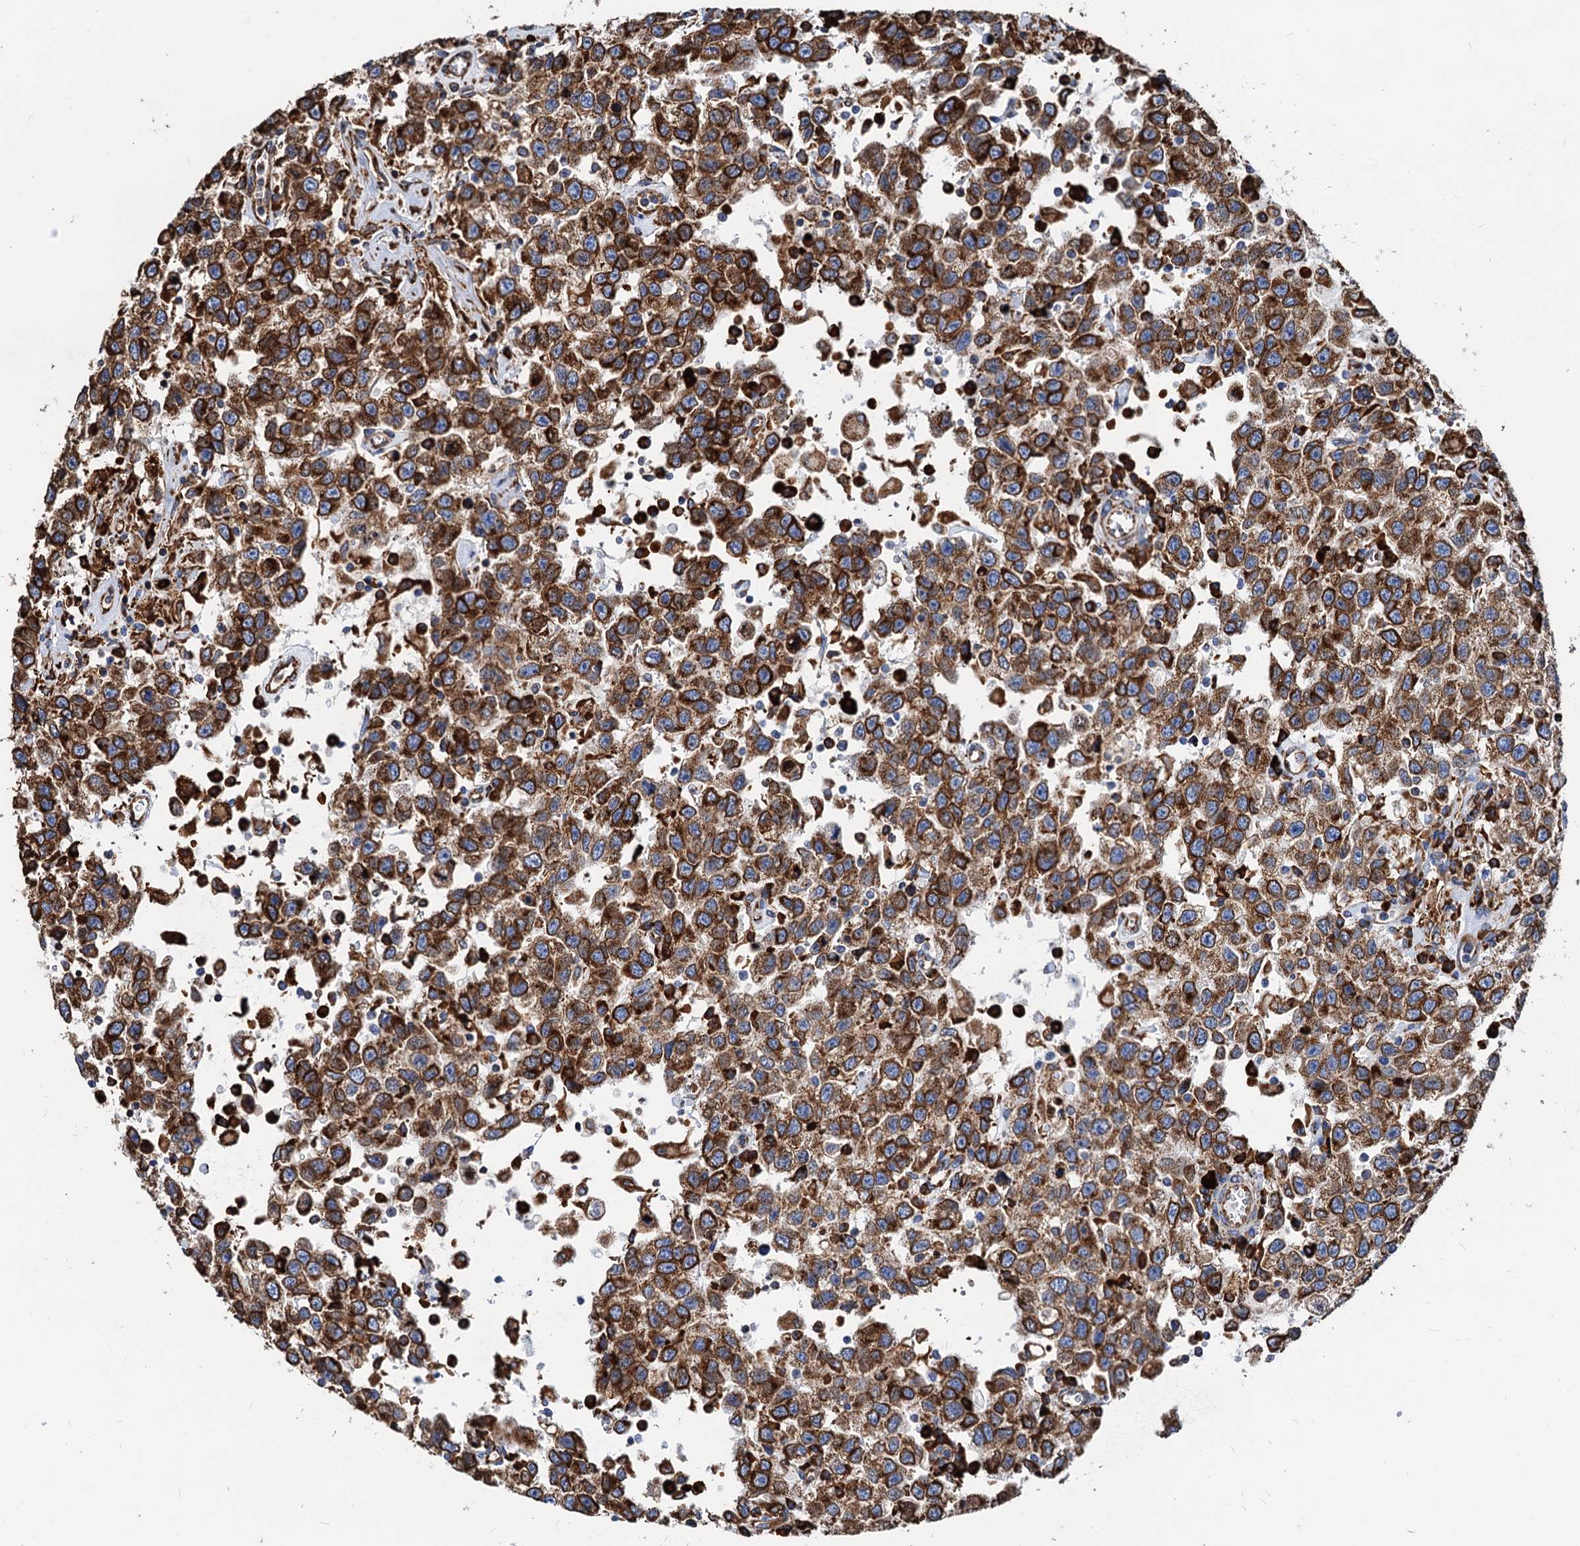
{"staining": {"intensity": "strong", "quantity": ">75%", "location": "cytoplasmic/membranous"}, "tissue": "testis cancer", "cell_type": "Tumor cells", "image_type": "cancer", "snomed": [{"axis": "morphology", "description": "Seminoma, NOS"}, {"axis": "topography", "description": "Testis"}], "caption": "Immunohistochemistry (IHC) (DAB (3,3'-diaminobenzidine)) staining of testis cancer (seminoma) displays strong cytoplasmic/membranous protein staining in approximately >75% of tumor cells. (brown staining indicates protein expression, while blue staining denotes nuclei).", "gene": "HSPA5", "patient": {"sex": "male", "age": 41}}